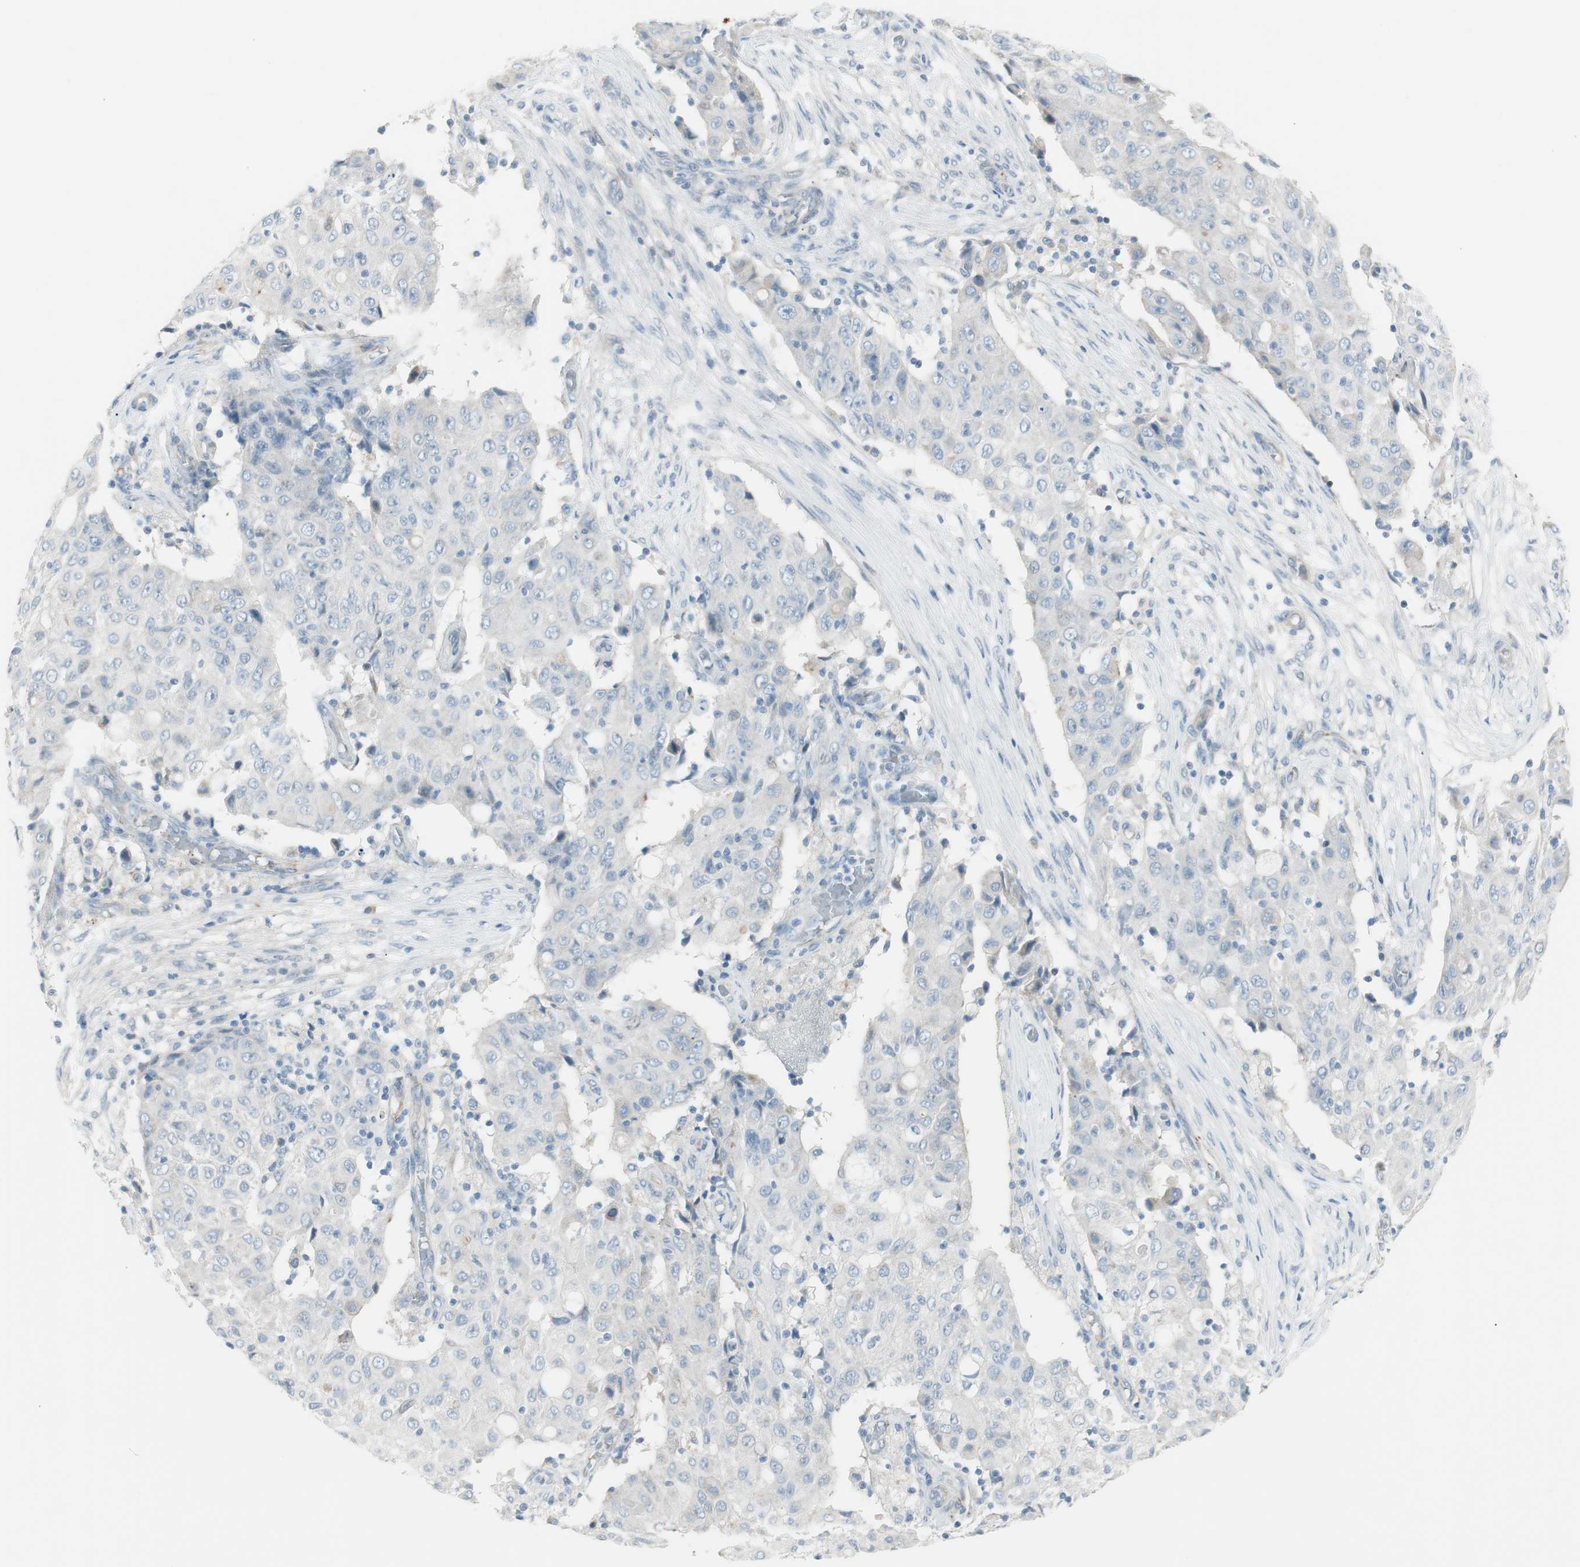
{"staining": {"intensity": "negative", "quantity": "none", "location": "none"}, "tissue": "ovarian cancer", "cell_type": "Tumor cells", "image_type": "cancer", "snomed": [{"axis": "morphology", "description": "Carcinoma, endometroid"}, {"axis": "topography", "description": "Ovary"}], "caption": "Ovarian endometroid carcinoma stained for a protein using immunohistochemistry exhibits no staining tumor cells.", "gene": "CACNA2D1", "patient": {"sex": "female", "age": 42}}